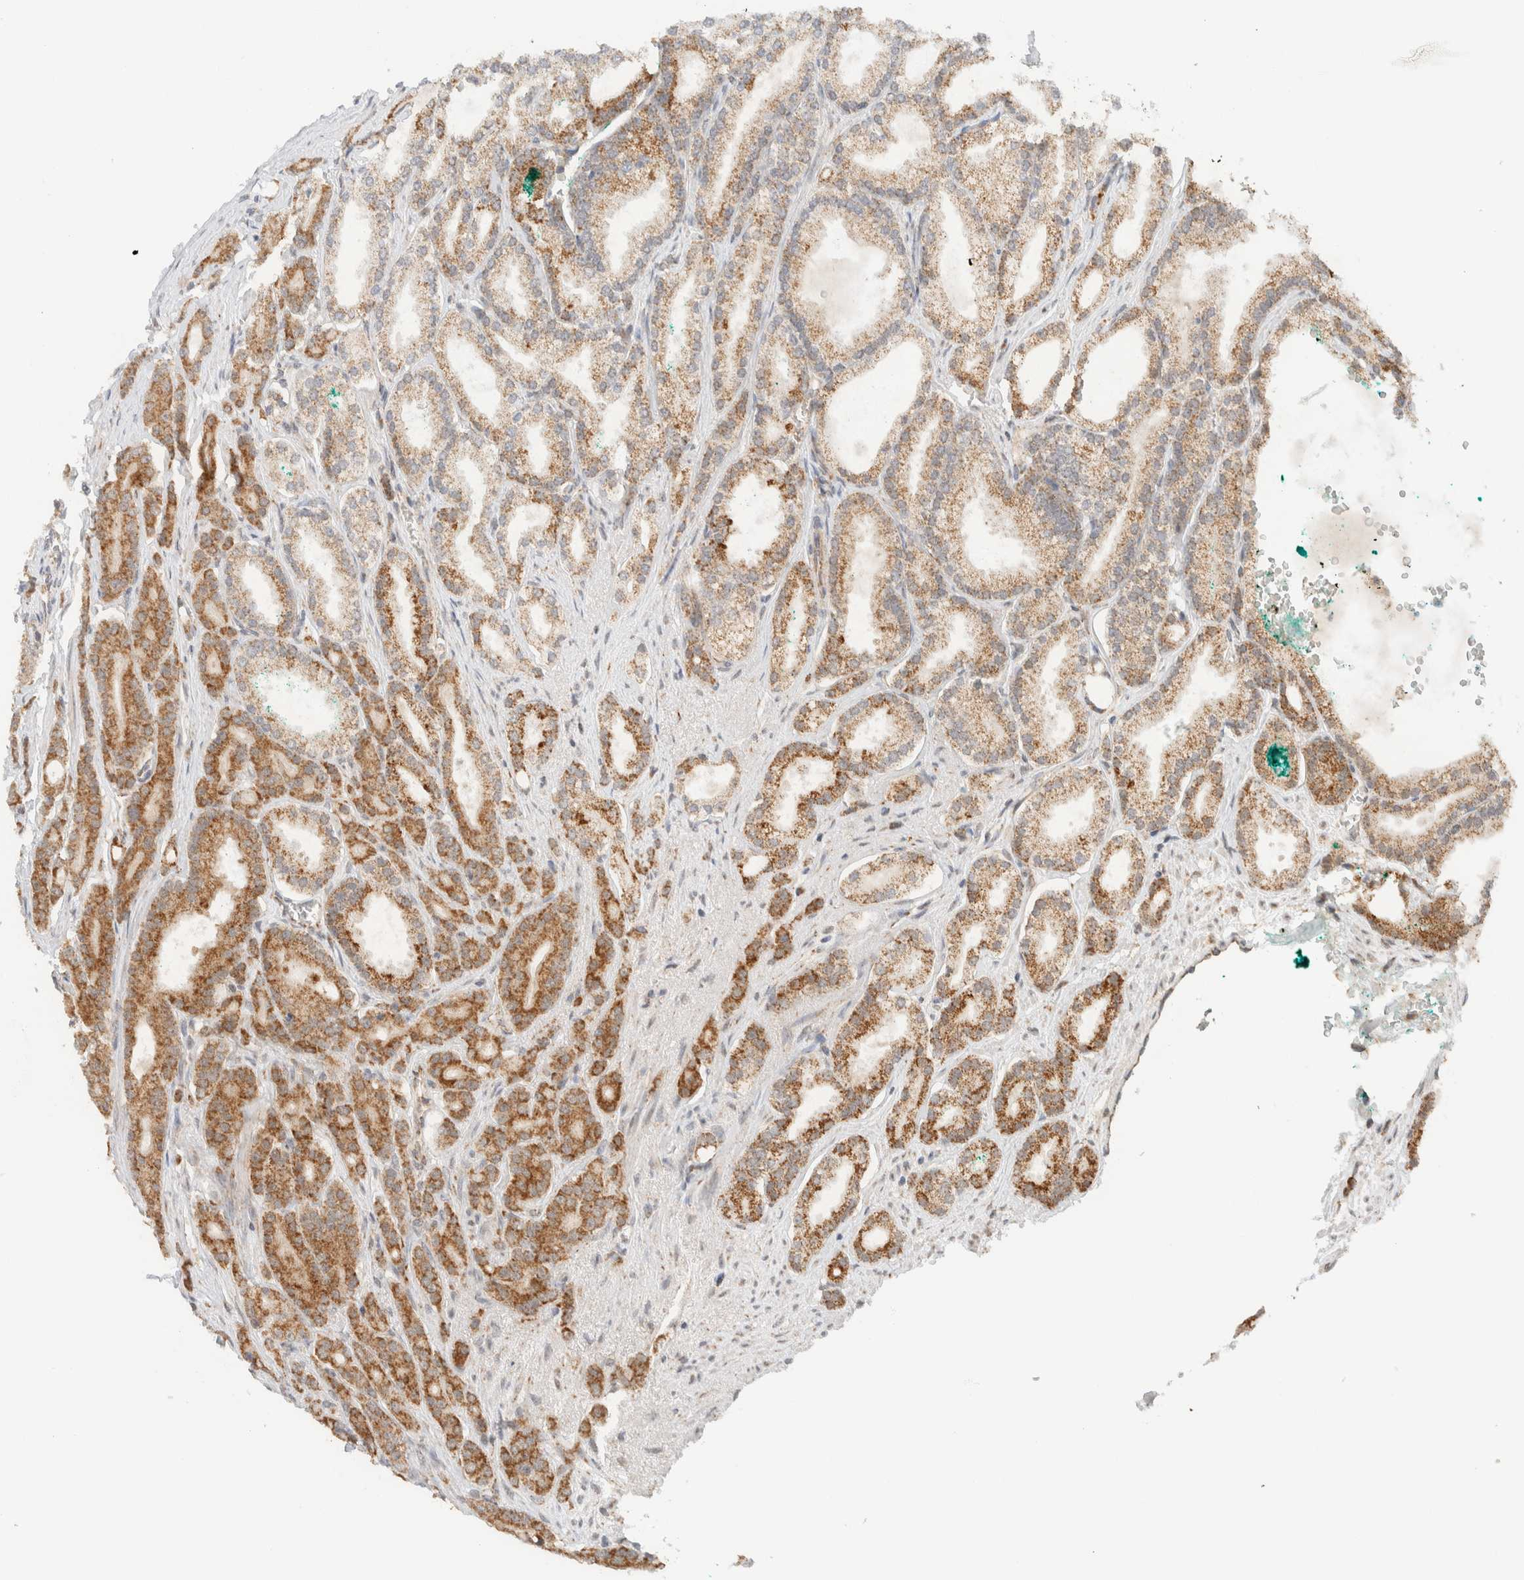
{"staining": {"intensity": "moderate", "quantity": ">75%", "location": "cytoplasmic/membranous"}, "tissue": "prostate cancer", "cell_type": "Tumor cells", "image_type": "cancer", "snomed": [{"axis": "morphology", "description": "Adenocarcinoma, High grade"}, {"axis": "topography", "description": "Prostate"}], "caption": "Brown immunohistochemical staining in human prostate cancer (high-grade adenocarcinoma) shows moderate cytoplasmic/membranous positivity in about >75% of tumor cells. (Brightfield microscopy of DAB IHC at high magnification).", "gene": "MRPL41", "patient": {"sex": "male", "age": 71}}